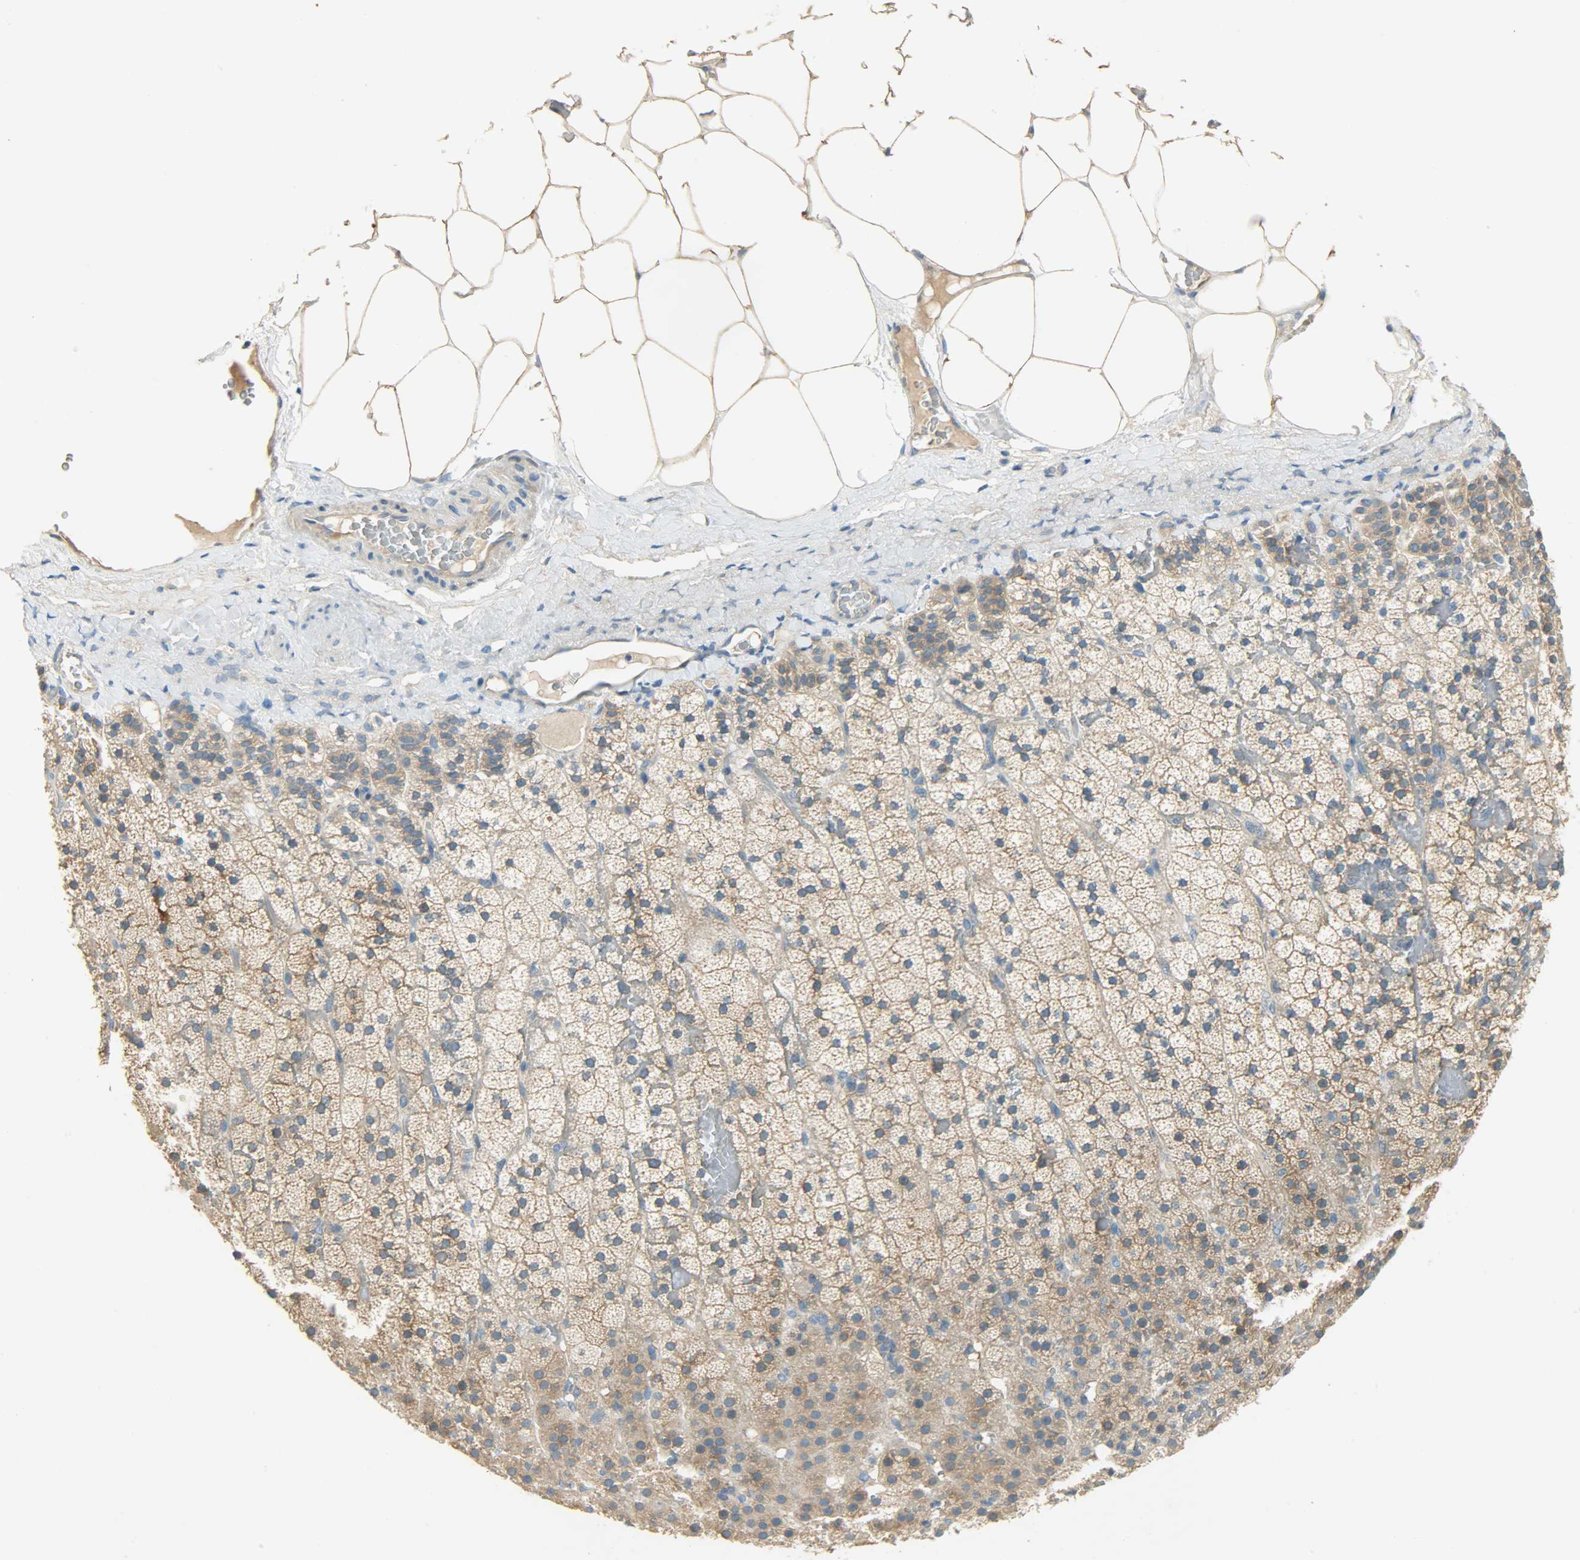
{"staining": {"intensity": "moderate", "quantity": ">75%", "location": "cytoplasmic/membranous"}, "tissue": "adrenal gland", "cell_type": "Glandular cells", "image_type": "normal", "snomed": [{"axis": "morphology", "description": "Normal tissue, NOS"}, {"axis": "topography", "description": "Adrenal gland"}], "caption": "Glandular cells exhibit medium levels of moderate cytoplasmic/membranous staining in about >75% of cells in unremarkable human adrenal gland.", "gene": "DSG2", "patient": {"sex": "male", "age": 35}}